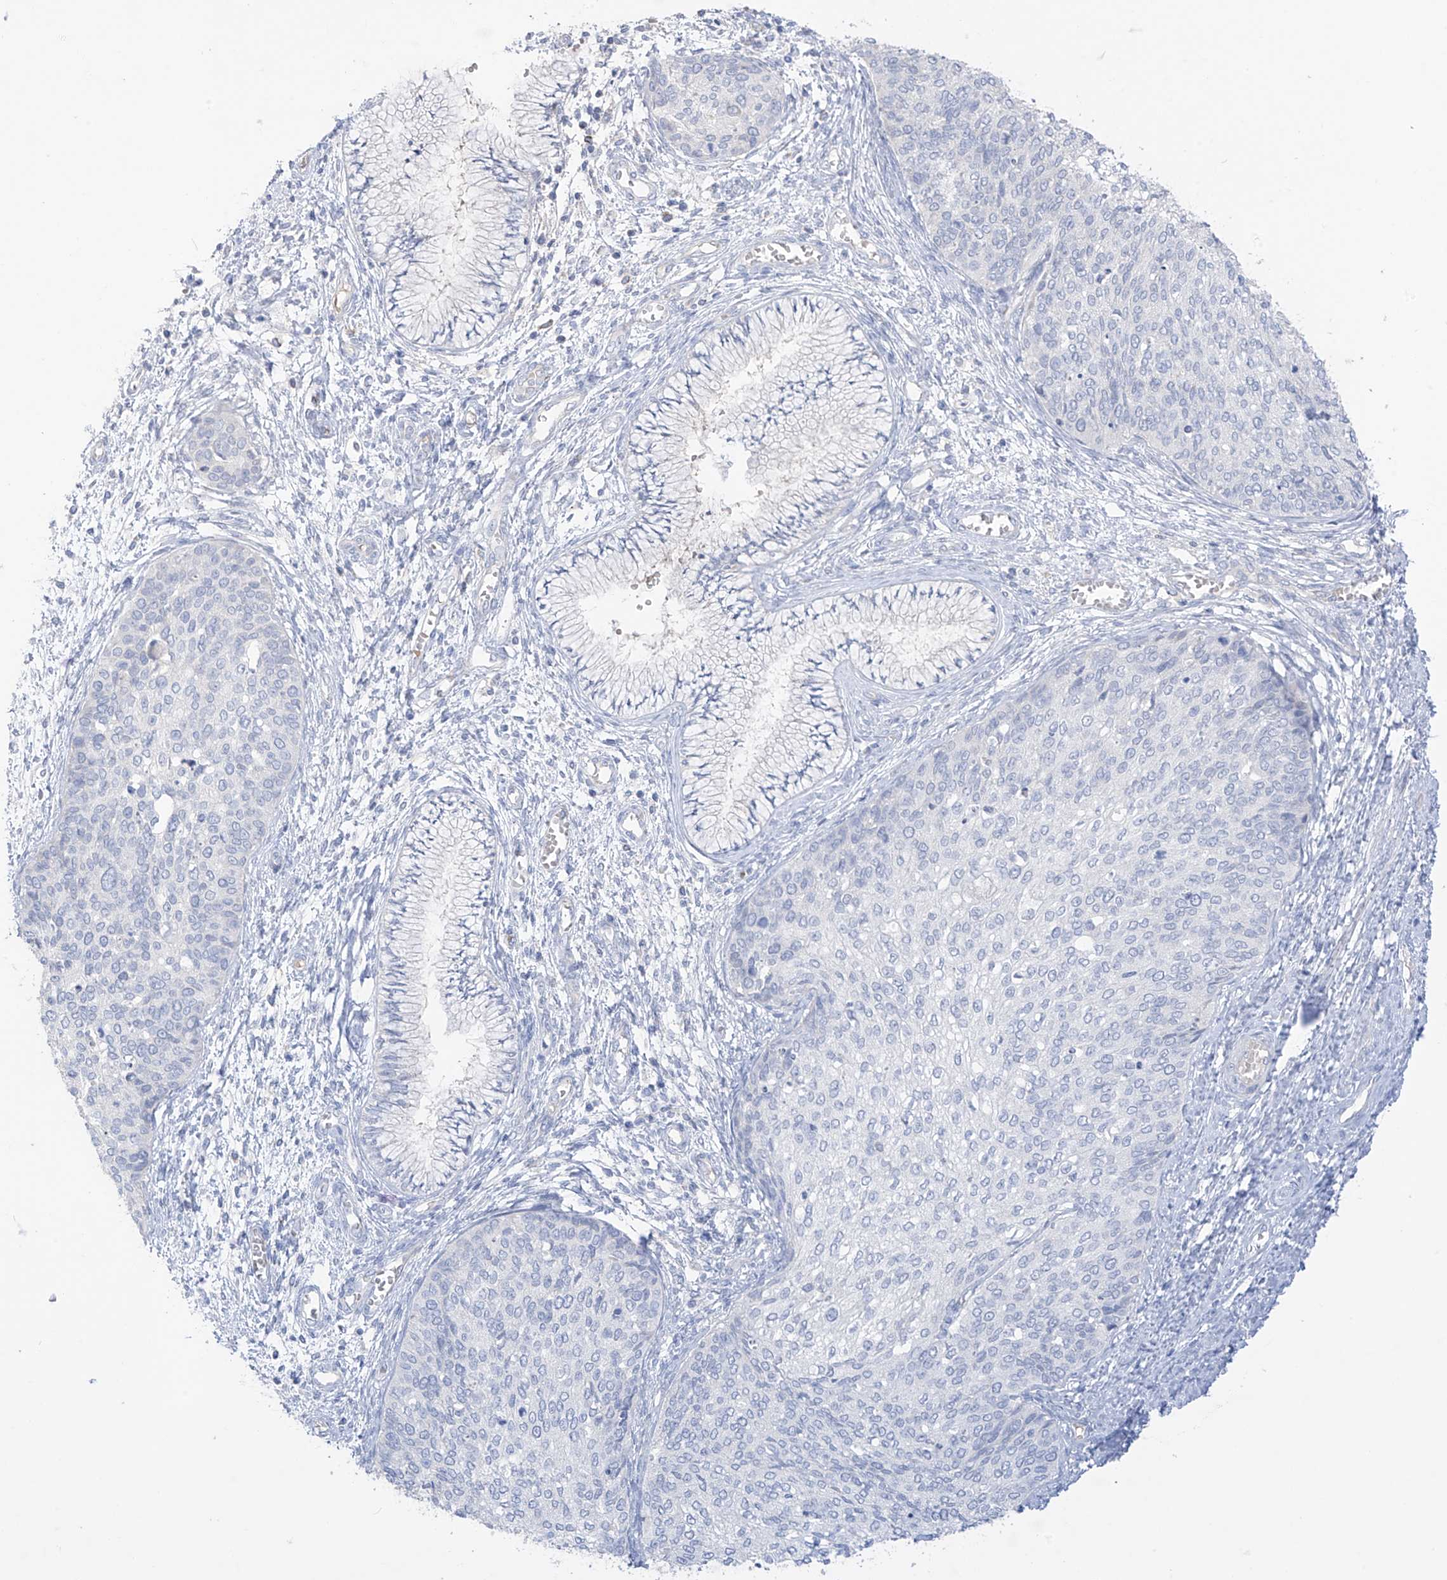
{"staining": {"intensity": "negative", "quantity": "none", "location": "none"}, "tissue": "cervical cancer", "cell_type": "Tumor cells", "image_type": "cancer", "snomed": [{"axis": "morphology", "description": "Squamous cell carcinoma, NOS"}, {"axis": "topography", "description": "Cervix"}], "caption": "Cervical cancer stained for a protein using immunohistochemistry exhibits no positivity tumor cells.", "gene": "ASPRV1", "patient": {"sex": "female", "age": 37}}